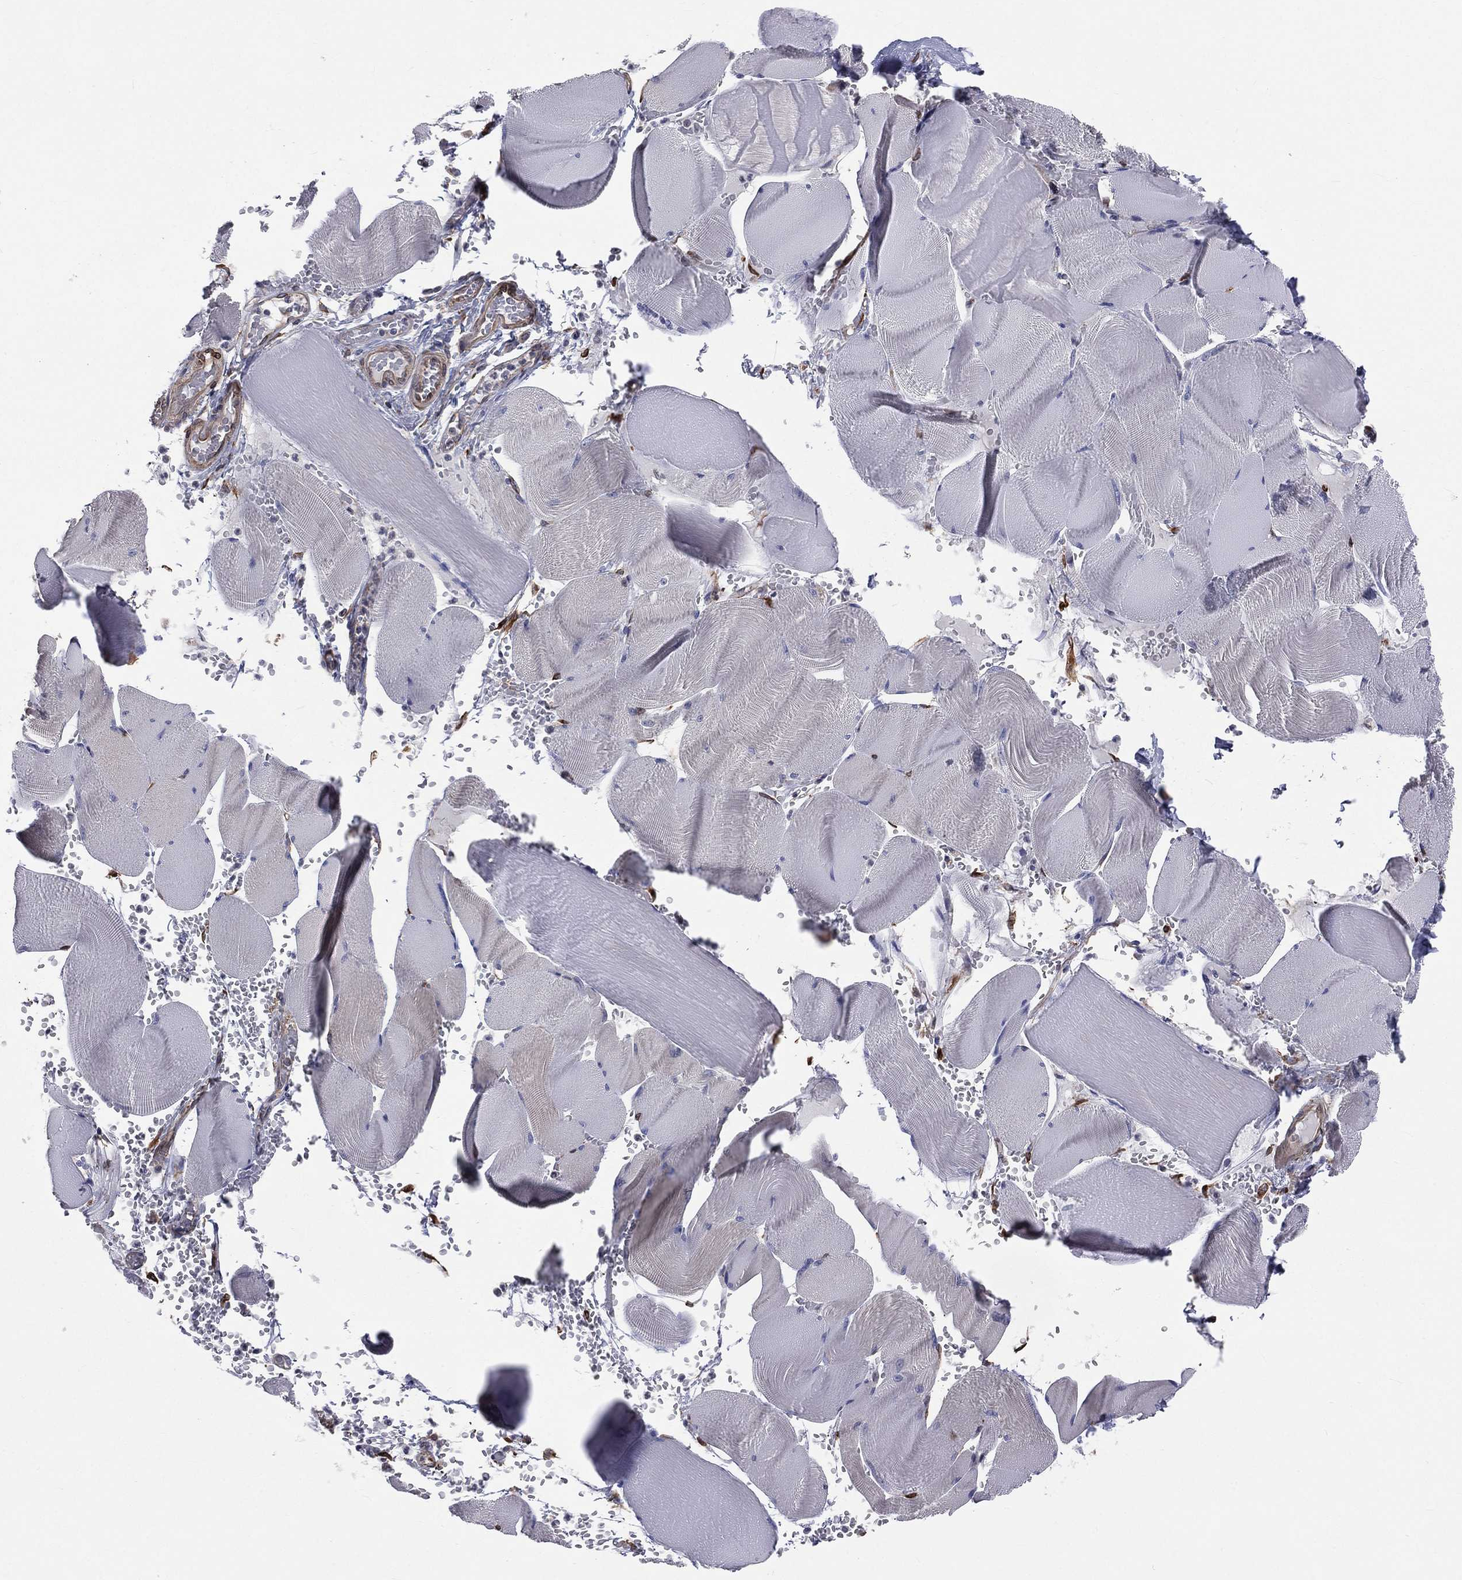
{"staining": {"intensity": "negative", "quantity": "none", "location": "none"}, "tissue": "skeletal muscle", "cell_type": "Myocytes", "image_type": "normal", "snomed": [{"axis": "morphology", "description": "Normal tissue, NOS"}, {"axis": "topography", "description": "Skeletal muscle"}], "caption": "Immunohistochemistry photomicrograph of unremarkable skeletal muscle: skeletal muscle stained with DAB demonstrates no significant protein expression in myocytes.", "gene": "PGRMC1", "patient": {"sex": "male", "age": 56}}